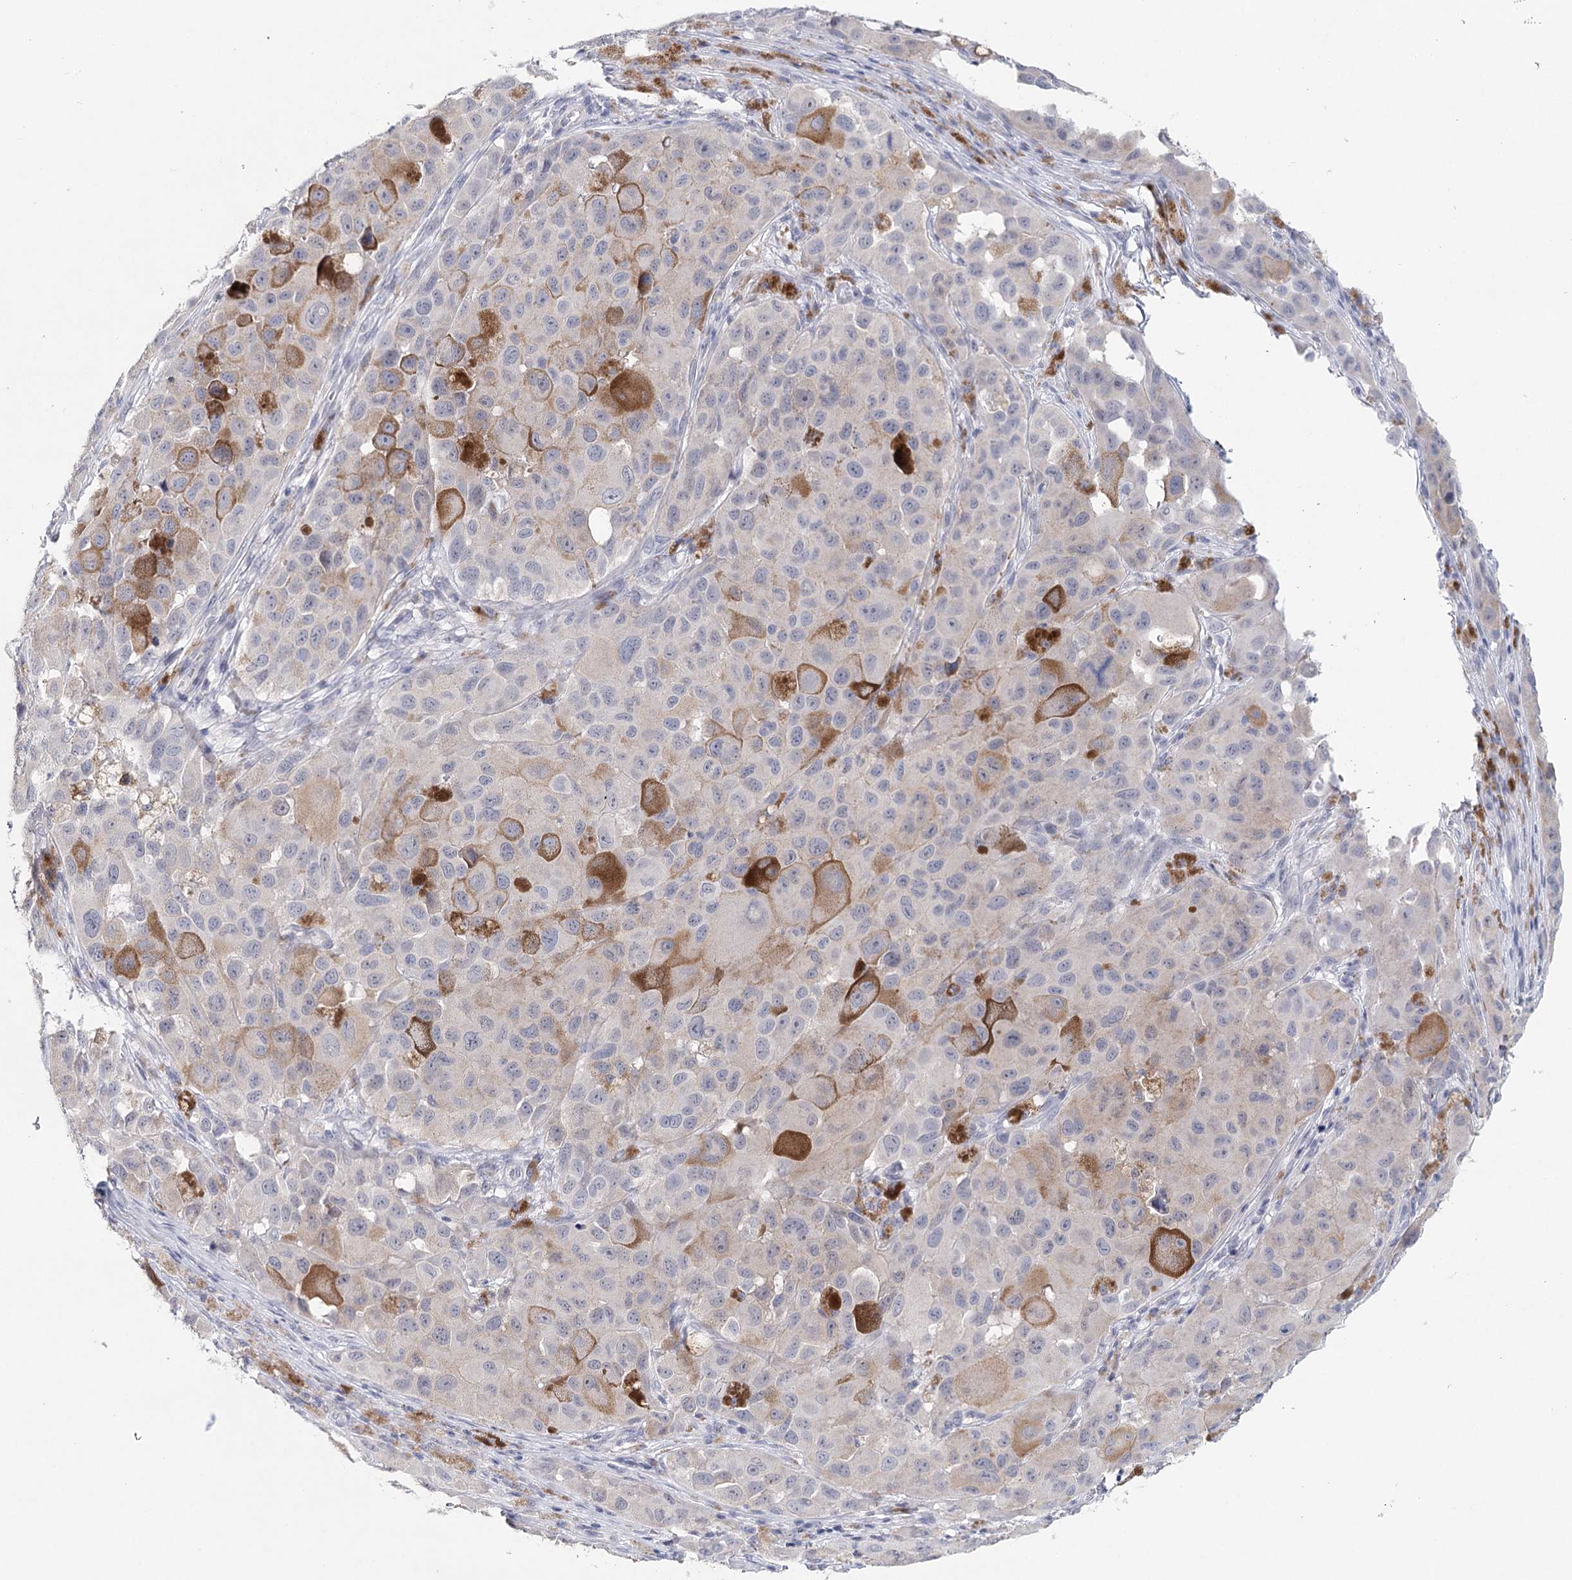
{"staining": {"intensity": "negative", "quantity": "none", "location": "none"}, "tissue": "melanoma", "cell_type": "Tumor cells", "image_type": "cancer", "snomed": [{"axis": "morphology", "description": "Malignant melanoma, NOS"}, {"axis": "topography", "description": "Skin"}], "caption": "High power microscopy micrograph of an immunohistochemistry image of melanoma, revealing no significant expression in tumor cells. Brightfield microscopy of immunohistochemistry (IHC) stained with DAB (3,3'-diaminobenzidine) (brown) and hematoxylin (blue), captured at high magnification.", "gene": "HSPA4L", "patient": {"sex": "male", "age": 96}}